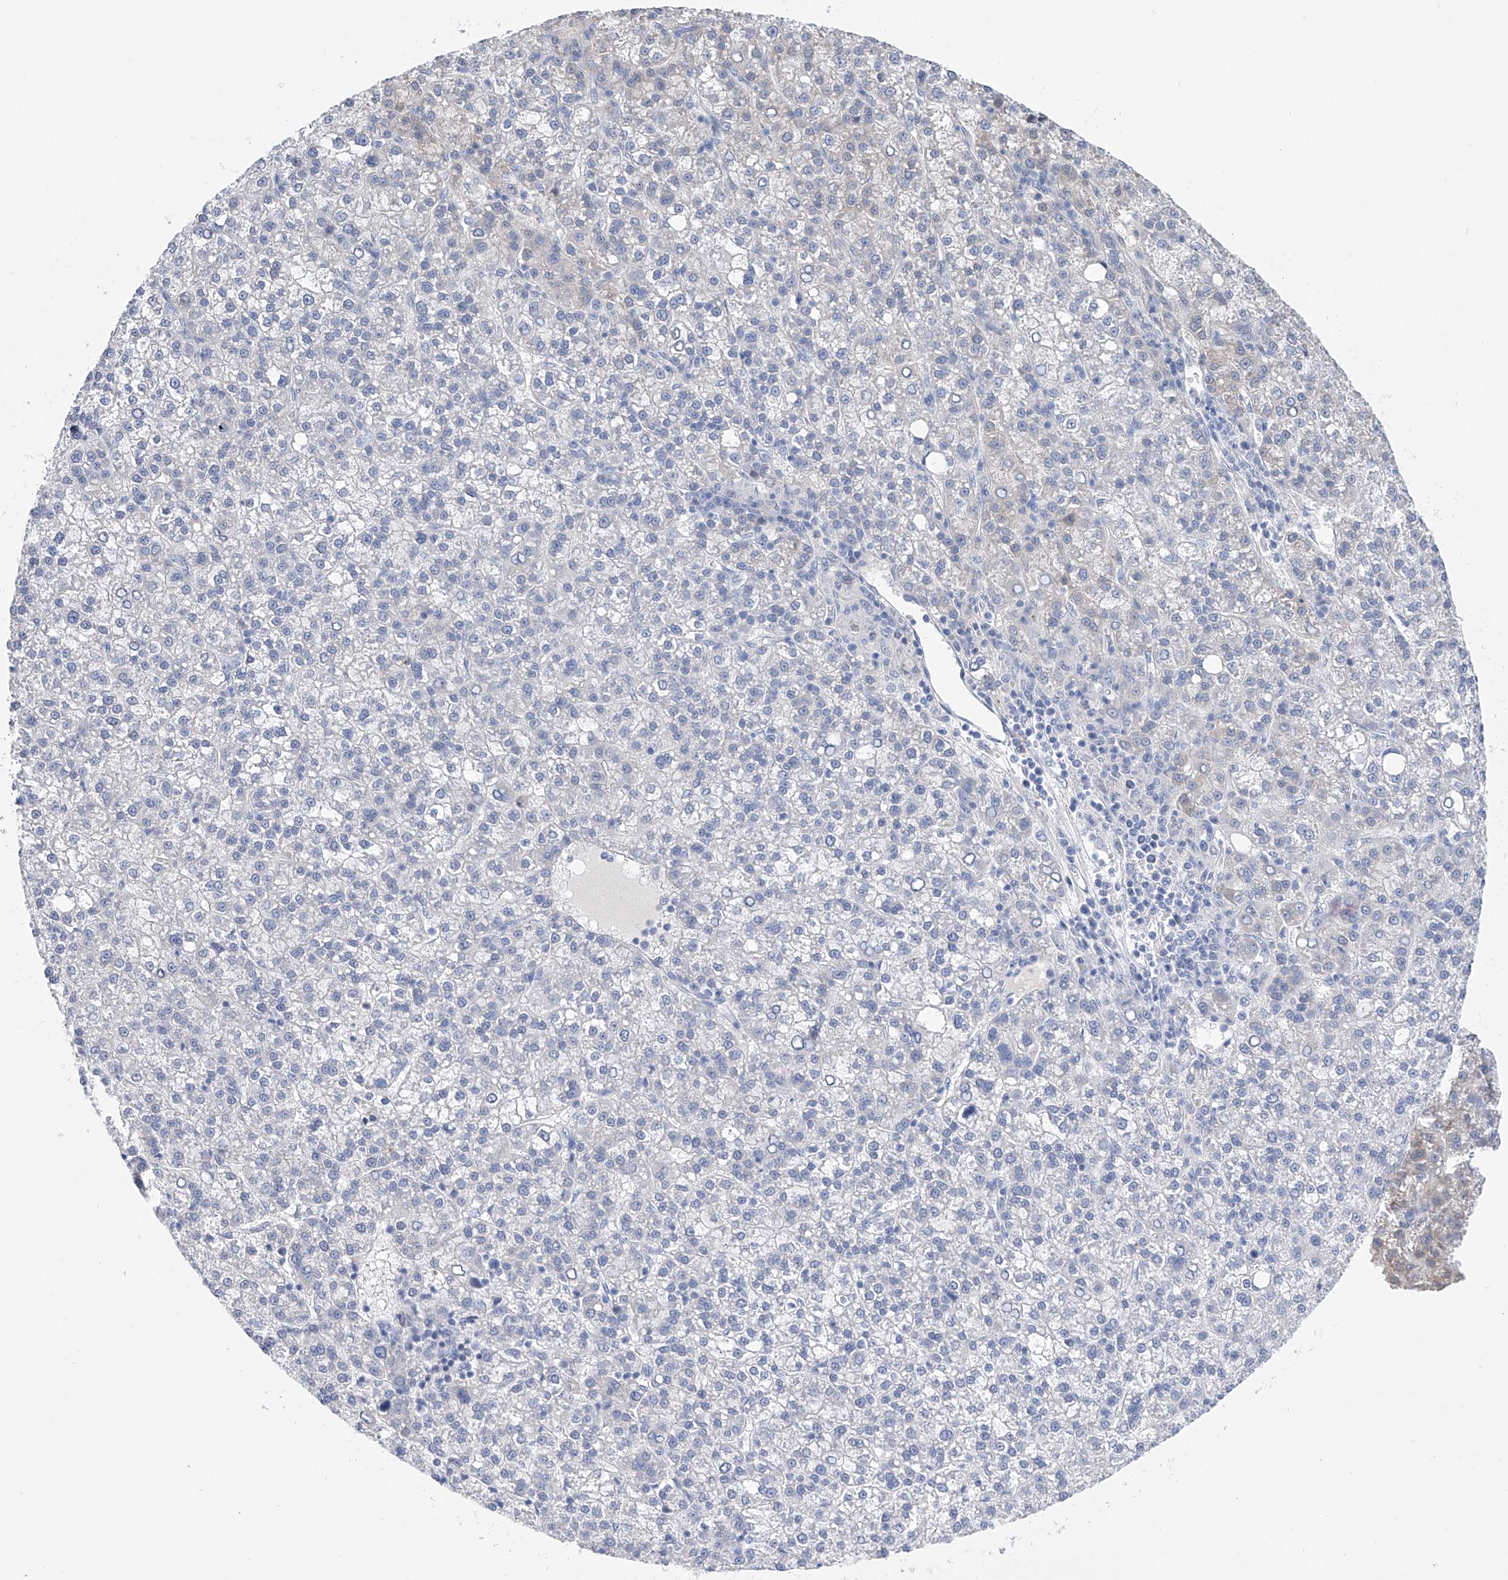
{"staining": {"intensity": "negative", "quantity": "none", "location": "none"}, "tissue": "liver cancer", "cell_type": "Tumor cells", "image_type": "cancer", "snomed": [{"axis": "morphology", "description": "Carcinoma, Hepatocellular, NOS"}, {"axis": "topography", "description": "Liver"}], "caption": "This histopathology image is of liver hepatocellular carcinoma stained with immunohistochemistry to label a protein in brown with the nuclei are counter-stained blue. There is no expression in tumor cells. The staining was performed using DAB (3,3'-diaminobenzidine) to visualize the protein expression in brown, while the nuclei were stained in blue with hematoxylin (Magnification: 20x).", "gene": "PHF20", "patient": {"sex": "female", "age": 58}}